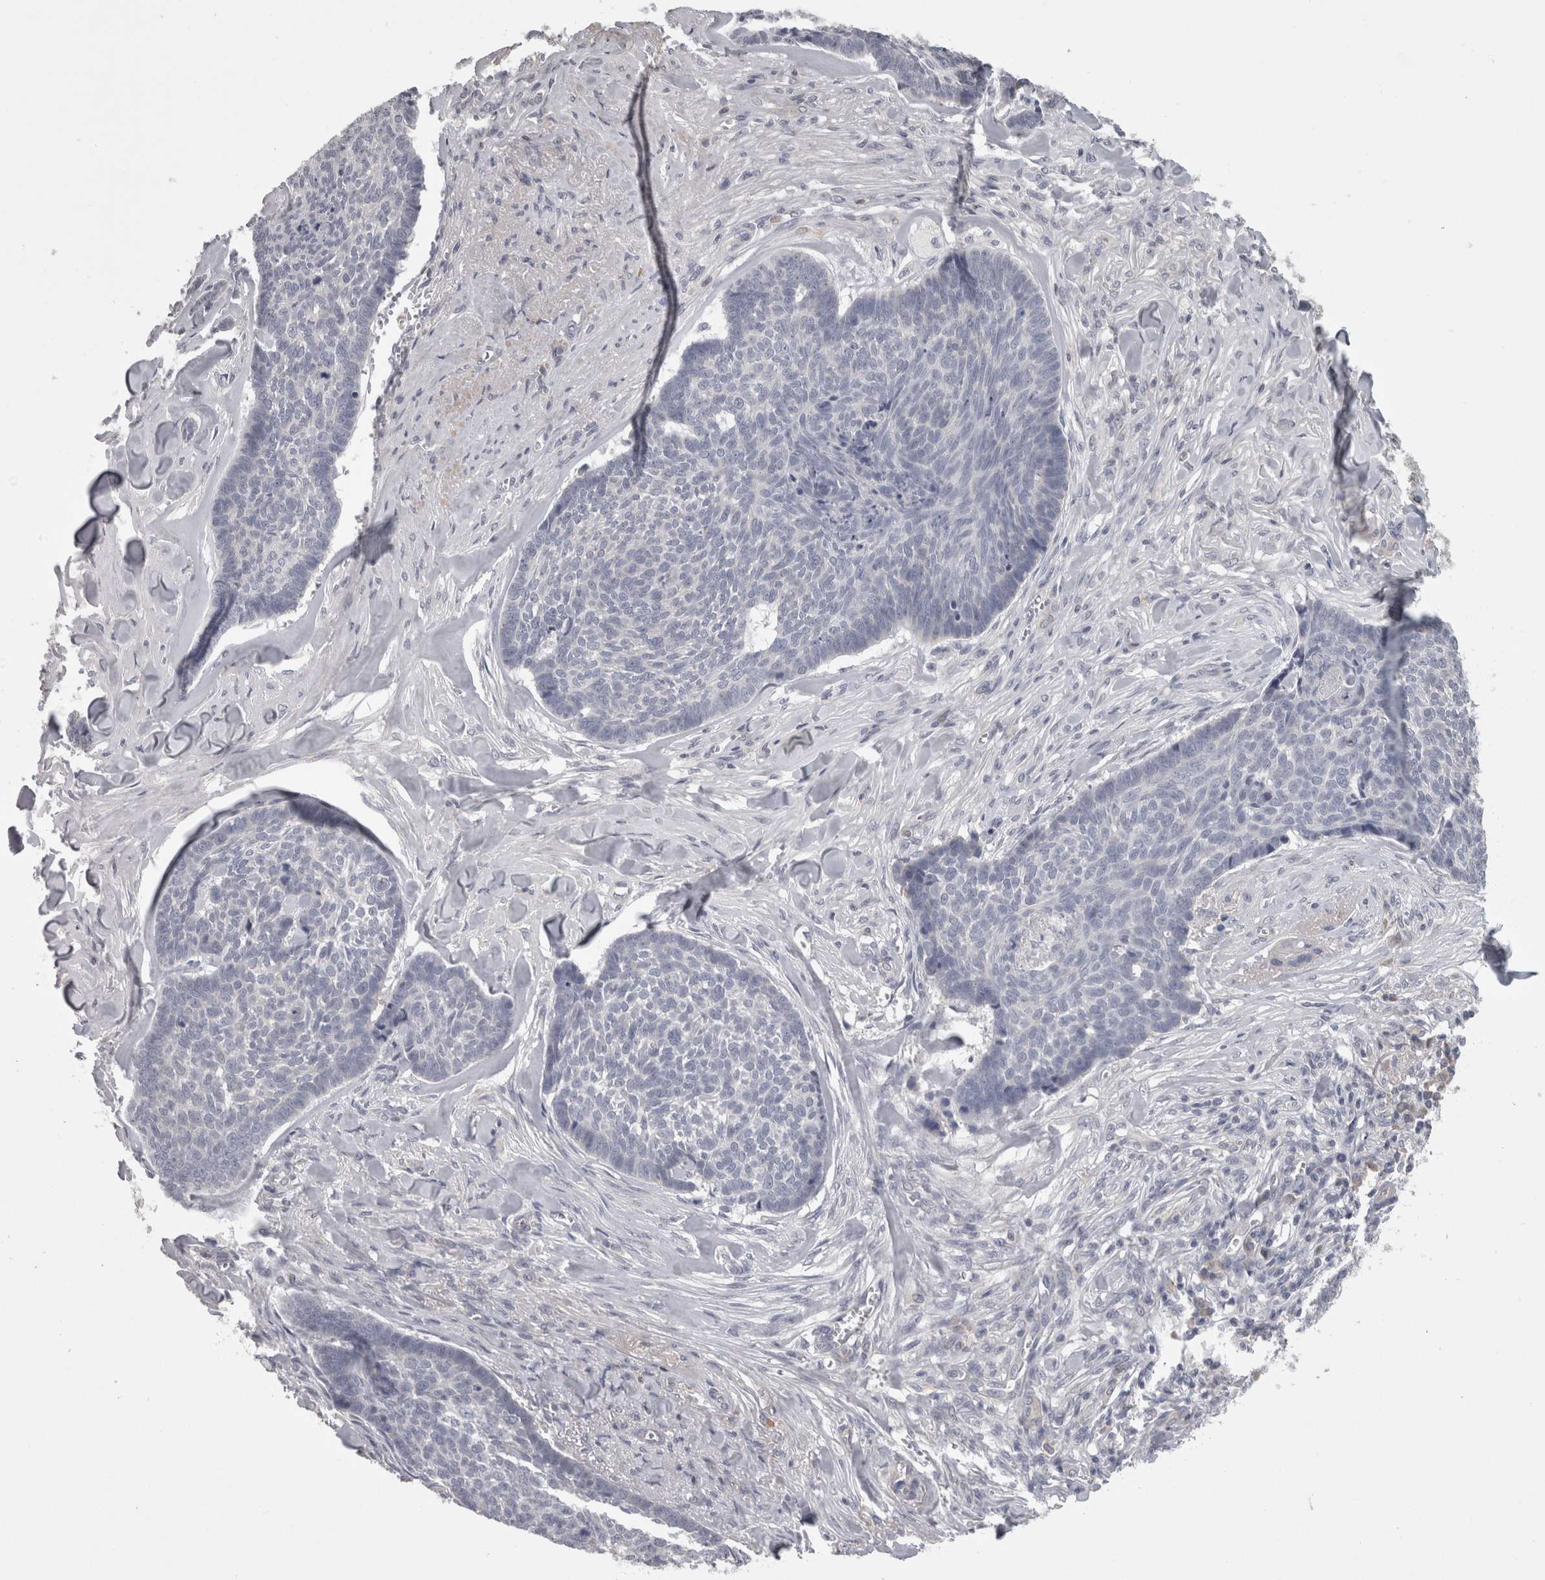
{"staining": {"intensity": "negative", "quantity": "none", "location": "none"}, "tissue": "skin cancer", "cell_type": "Tumor cells", "image_type": "cancer", "snomed": [{"axis": "morphology", "description": "Basal cell carcinoma"}, {"axis": "topography", "description": "Skin"}], "caption": "This is a histopathology image of immunohistochemistry staining of skin cancer (basal cell carcinoma), which shows no expression in tumor cells.", "gene": "PON3", "patient": {"sex": "male", "age": 84}}